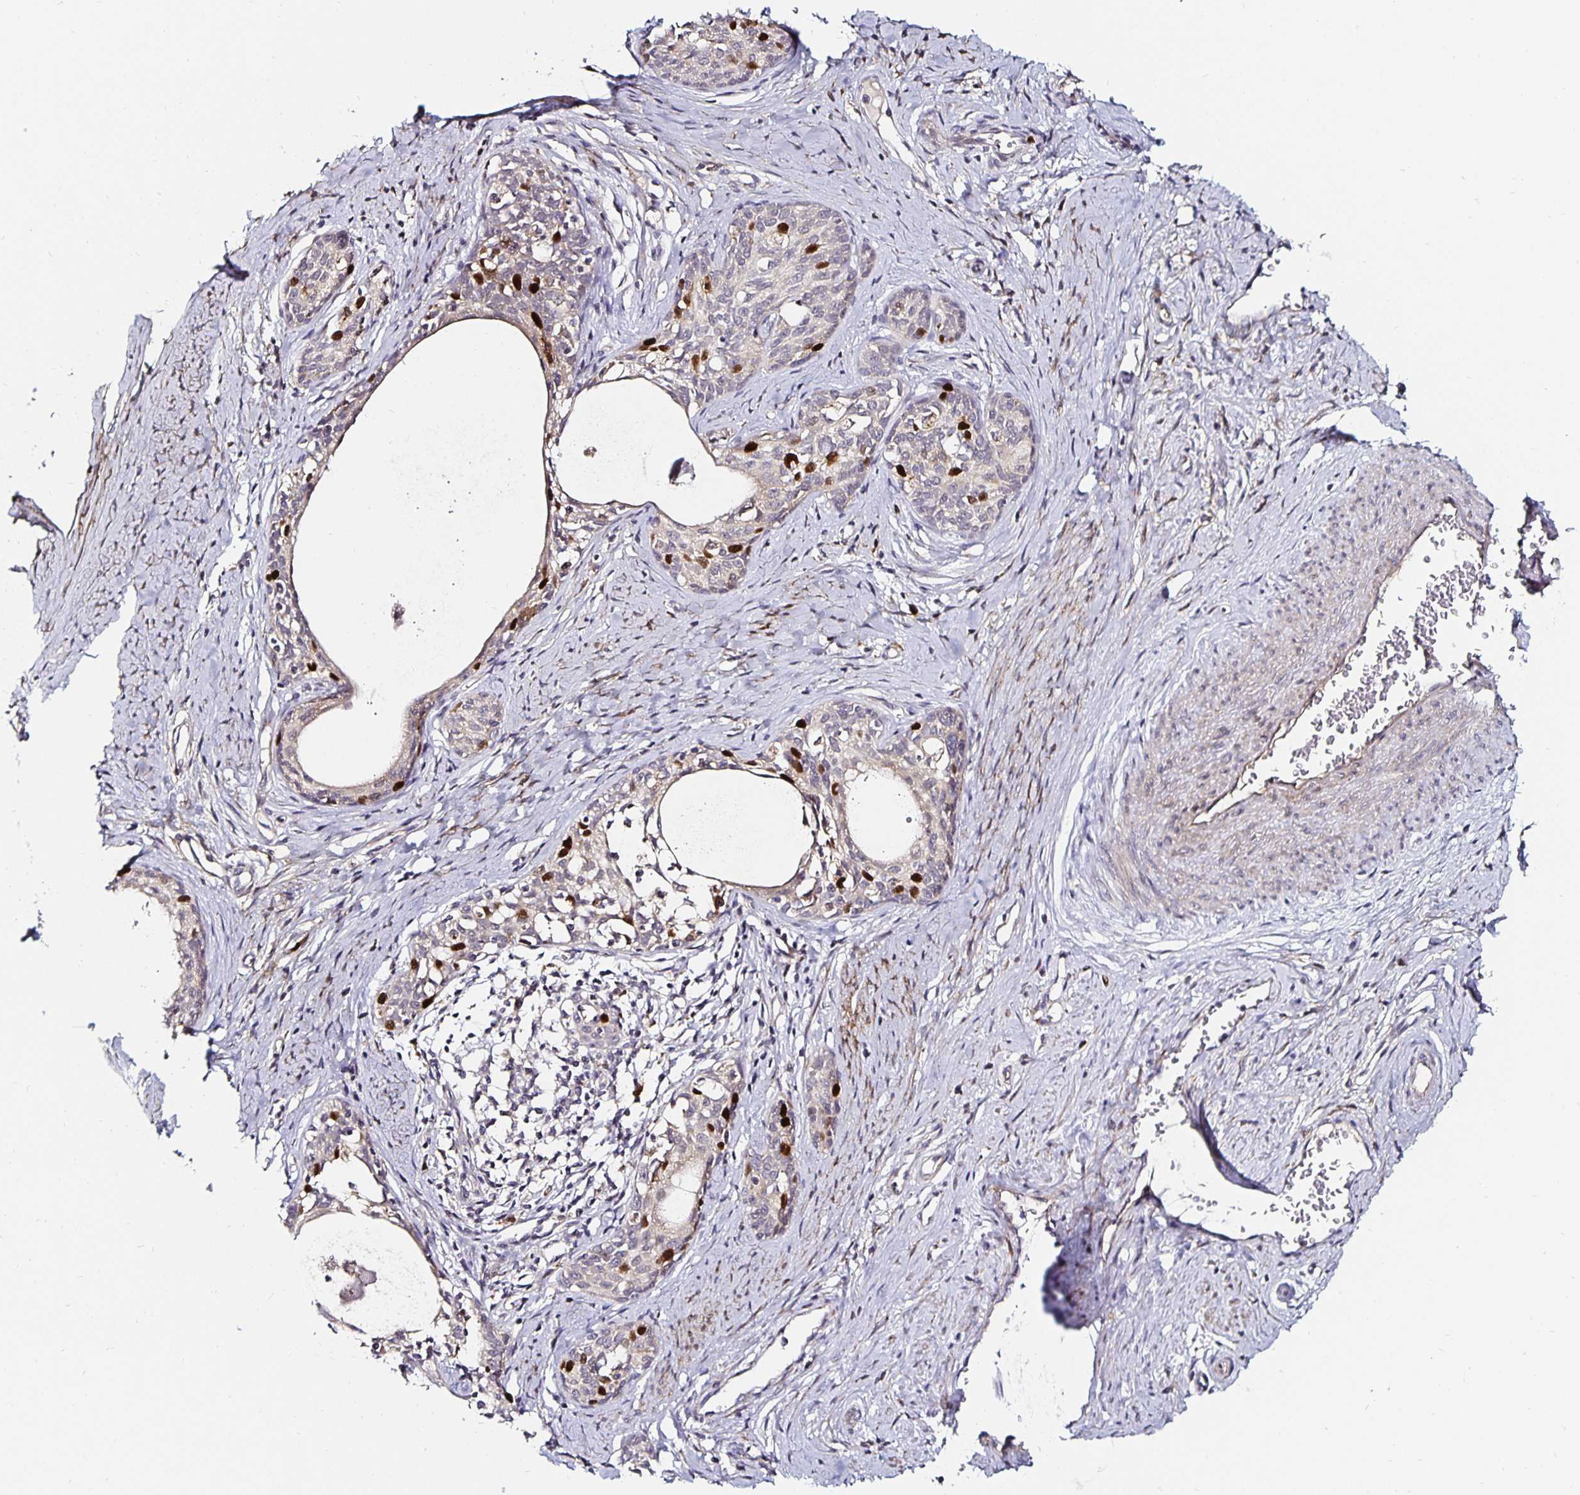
{"staining": {"intensity": "strong", "quantity": "<25%", "location": "nuclear"}, "tissue": "cervical cancer", "cell_type": "Tumor cells", "image_type": "cancer", "snomed": [{"axis": "morphology", "description": "Squamous cell carcinoma, NOS"}, {"axis": "morphology", "description": "Adenocarcinoma, NOS"}, {"axis": "topography", "description": "Cervix"}], "caption": "Squamous cell carcinoma (cervical) tissue shows strong nuclear positivity in about <25% of tumor cells", "gene": "ANLN", "patient": {"sex": "female", "age": 52}}